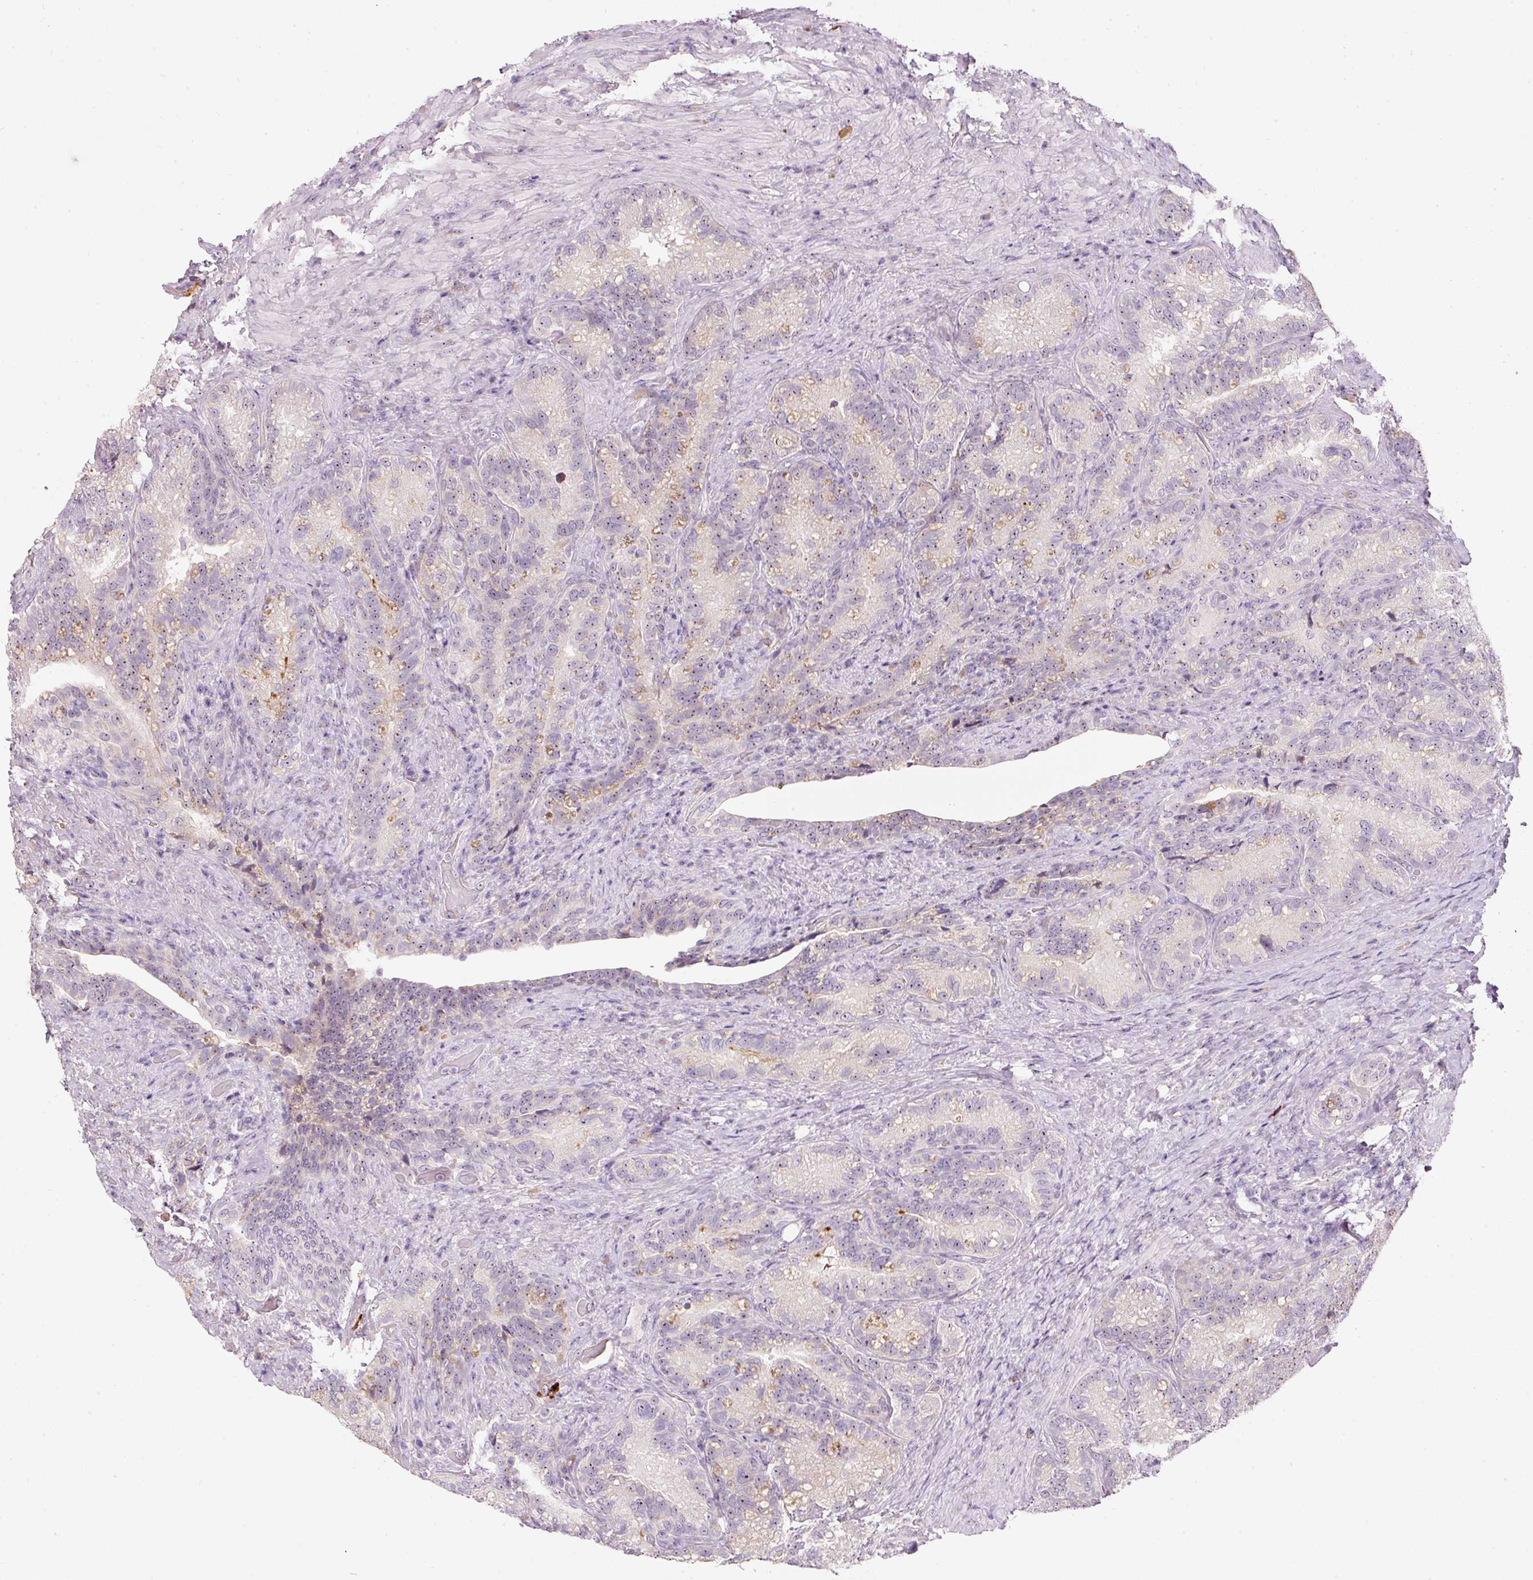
{"staining": {"intensity": "weak", "quantity": "25%-75%", "location": "nuclear"}, "tissue": "seminal vesicle", "cell_type": "Glandular cells", "image_type": "normal", "snomed": [{"axis": "morphology", "description": "Normal tissue, NOS"}, {"axis": "topography", "description": "Seminal veicle"}], "caption": "High-magnification brightfield microscopy of unremarkable seminal vesicle stained with DAB (brown) and counterstained with hematoxylin (blue). glandular cells exhibit weak nuclear positivity is seen in about25%-75% of cells. Using DAB (brown) and hematoxylin (blue) stains, captured at high magnification using brightfield microscopy.", "gene": "TMEM37", "patient": {"sex": "male", "age": 68}}